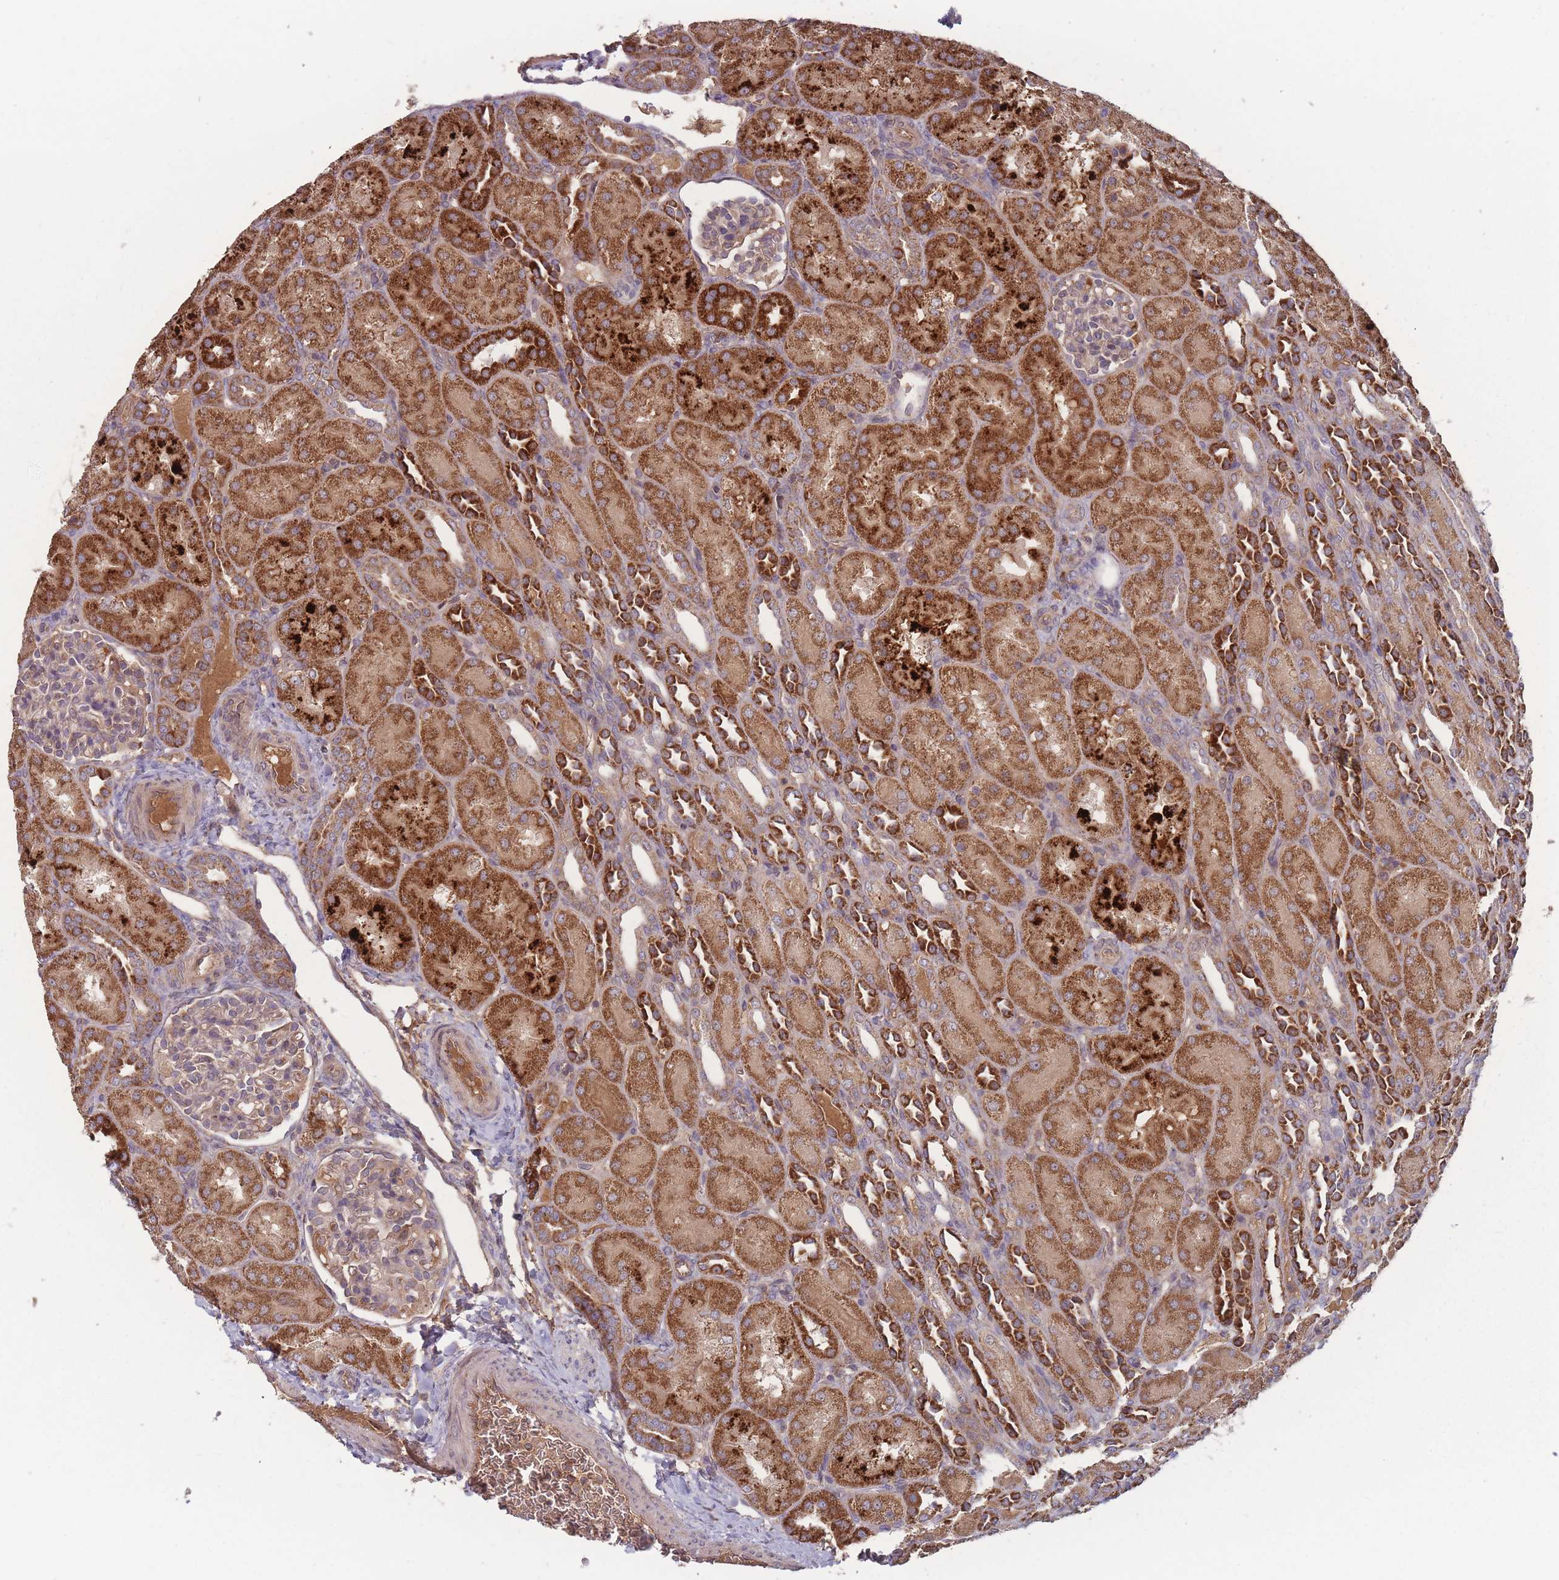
{"staining": {"intensity": "weak", "quantity": ">75%", "location": "cytoplasmic/membranous"}, "tissue": "kidney", "cell_type": "Cells in glomeruli", "image_type": "normal", "snomed": [{"axis": "morphology", "description": "Normal tissue, NOS"}, {"axis": "topography", "description": "Kidney"}], "caption": "Kidney stained with DAB immunohistochemistry (IHC) shows low levels of weak cytoplasmic/membranous positivity in approximately >75% of cells in glomeruli.", "gene": "ATP5MGL", "patient": {"sex": "male", "age": 1}}